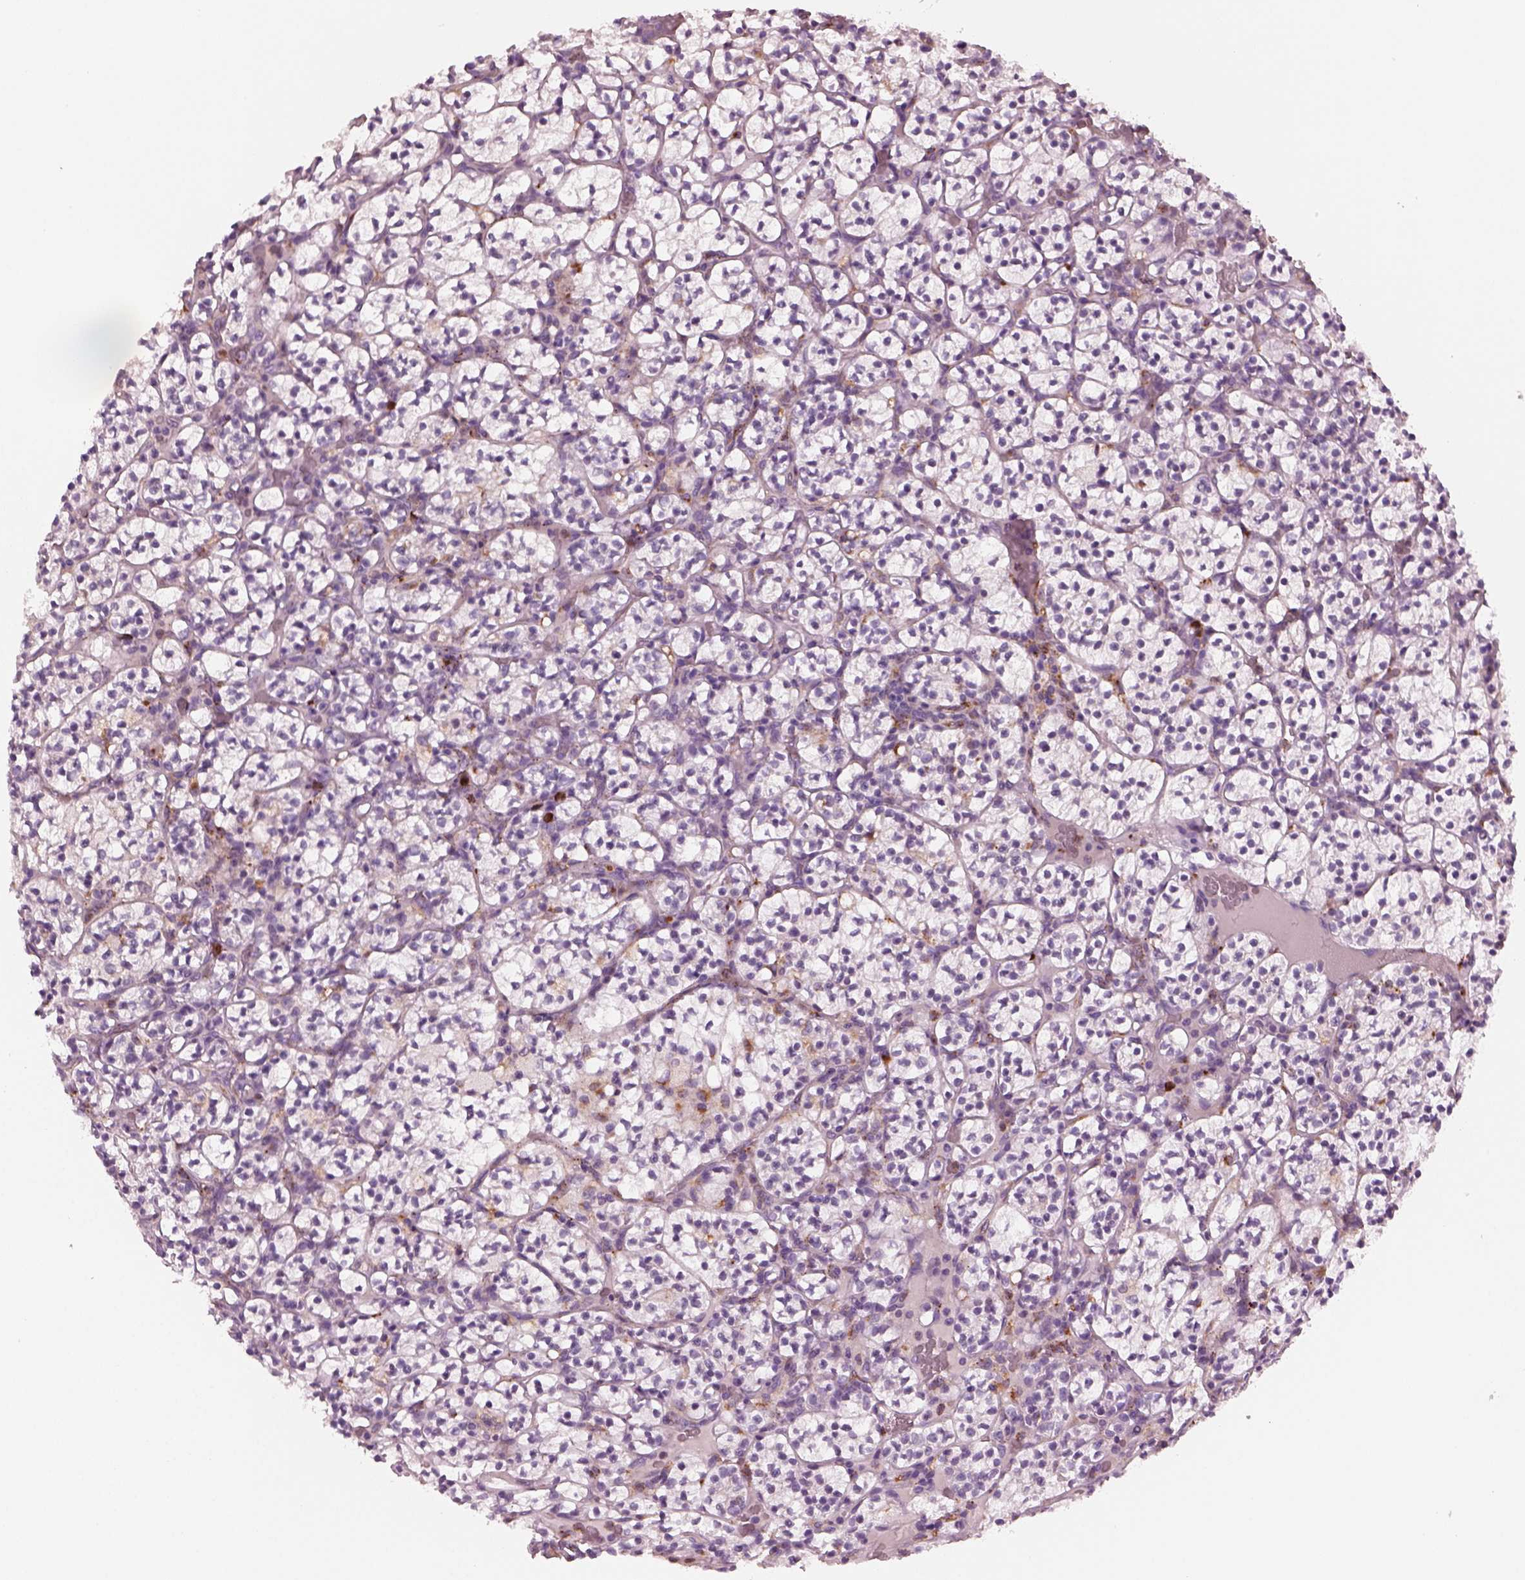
{"staining": {"intensity": "negative", "quantity": "none", "location": "none"}, "tissue": "renal cancer", "cell_type": "Tumor cells", "image_type": "cancer", "snomed": [{"axis": "morphology", "description": "Adenocarcinoma, NOS"}, {"axis": "topography", "description": "Kidney"}], "caption": "This is an IHC histopathology image of renal adenocarcinoma. There is no staining in tumor cells.", "gene": "SLAMF8", "patient": {"sex": "female", "age": 89}}